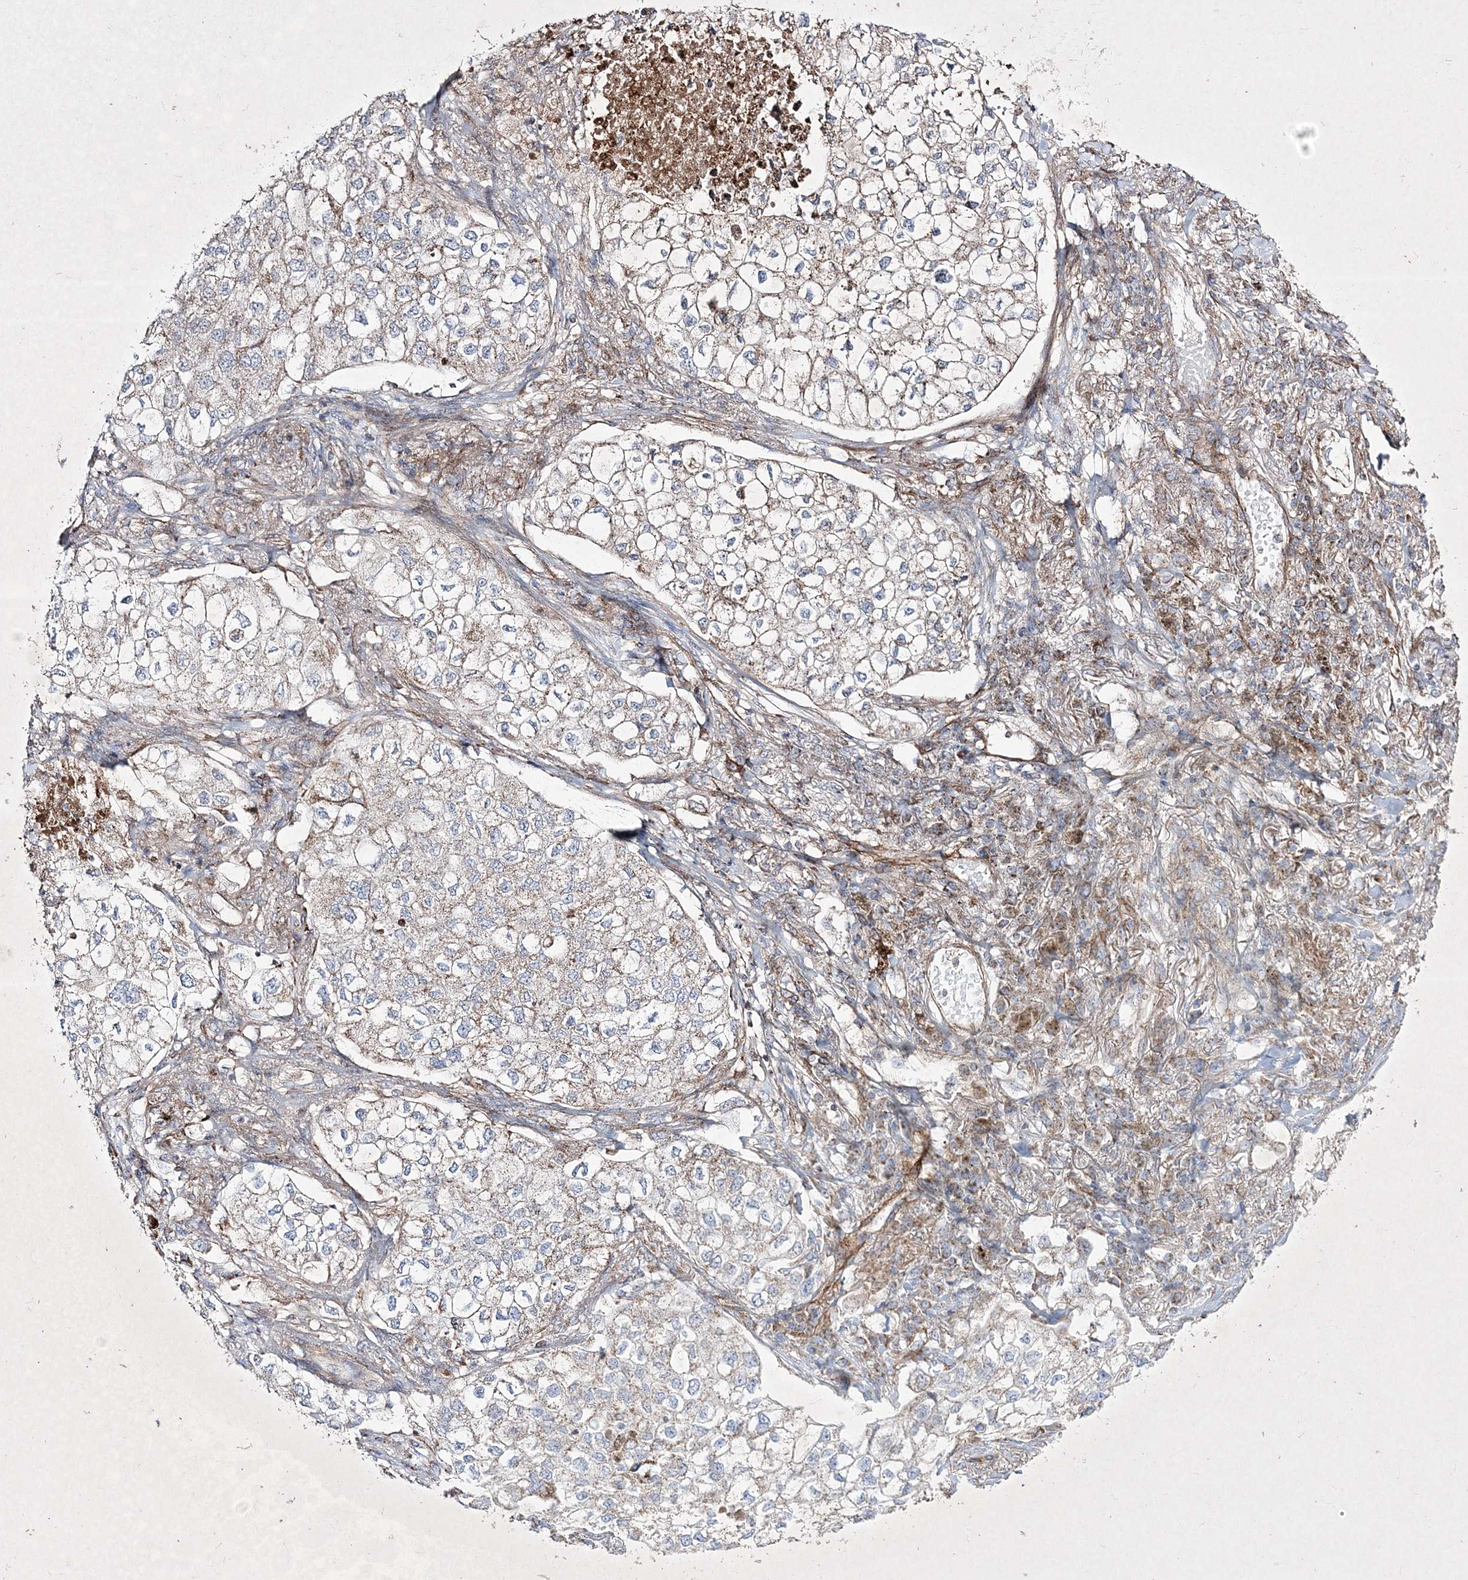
{"staining": {"intensity": "weak", "quantity": "25%-75%", "location": "cytoplasmic/membranous"}, "tissue": "lung cancer", "cell_type": "Tumor cells", "image_type": "cancer", "snomed": [{"axis": "morphology", "description": "Adenocarcinoma, NOS"}, {"axis": "topography", "description": "Lung"}], "caption": "Human lung cancer (adenocarcinoma) stained for a protein (brown) reveals weak cytoplasmic/membranous positive expression in approximately 25%-75% of tumor cells.", "gene": "RICTOR", "patient": {"sex": "male", "age": 63}}